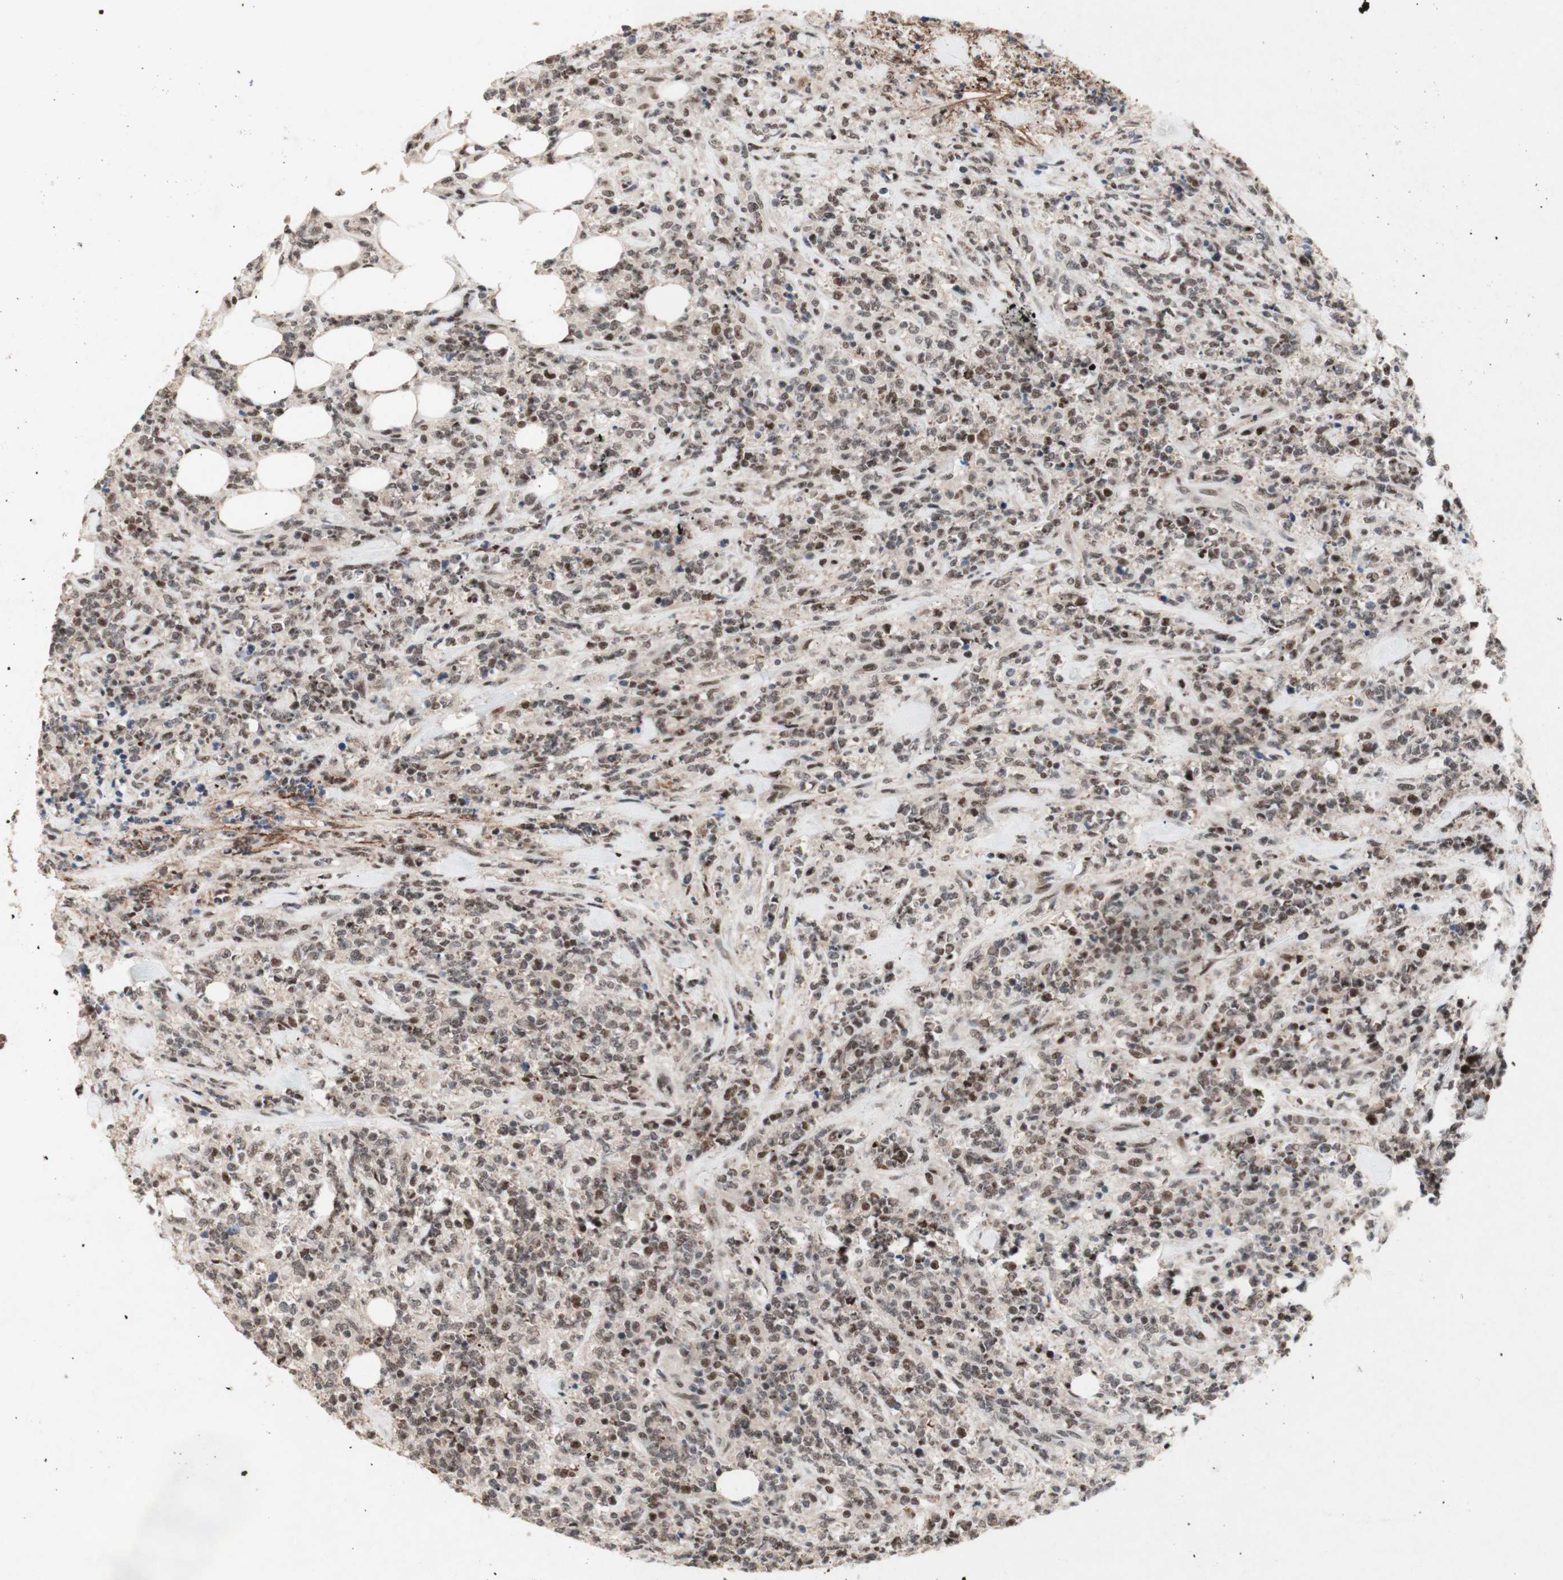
{"staining": {"intensity": "moderate", "quantity": ">75%", "location": "nuclear"}, "tissue": "lymphoma", "cell_type": "Tumor cells", "image_type": "cancer", "snomed": [{"axis": "morphology", "description": "Malignant lymphoma, non-Hodgkin's type, High grade"}, {"axis": "topography", "description": "Soft tissue"}], "caption": "Malignant lymphoma, non-Hodgkin's type (high-grade) stained for a protein displays moderate nuclear positivity in tumor cells. (Stains: DAB in brown, nuclei in blue, Microscopy: brightfield microscopy at high magnification).", "gene": "TLE1", "patient": {"sex": "male", "age": 18}}